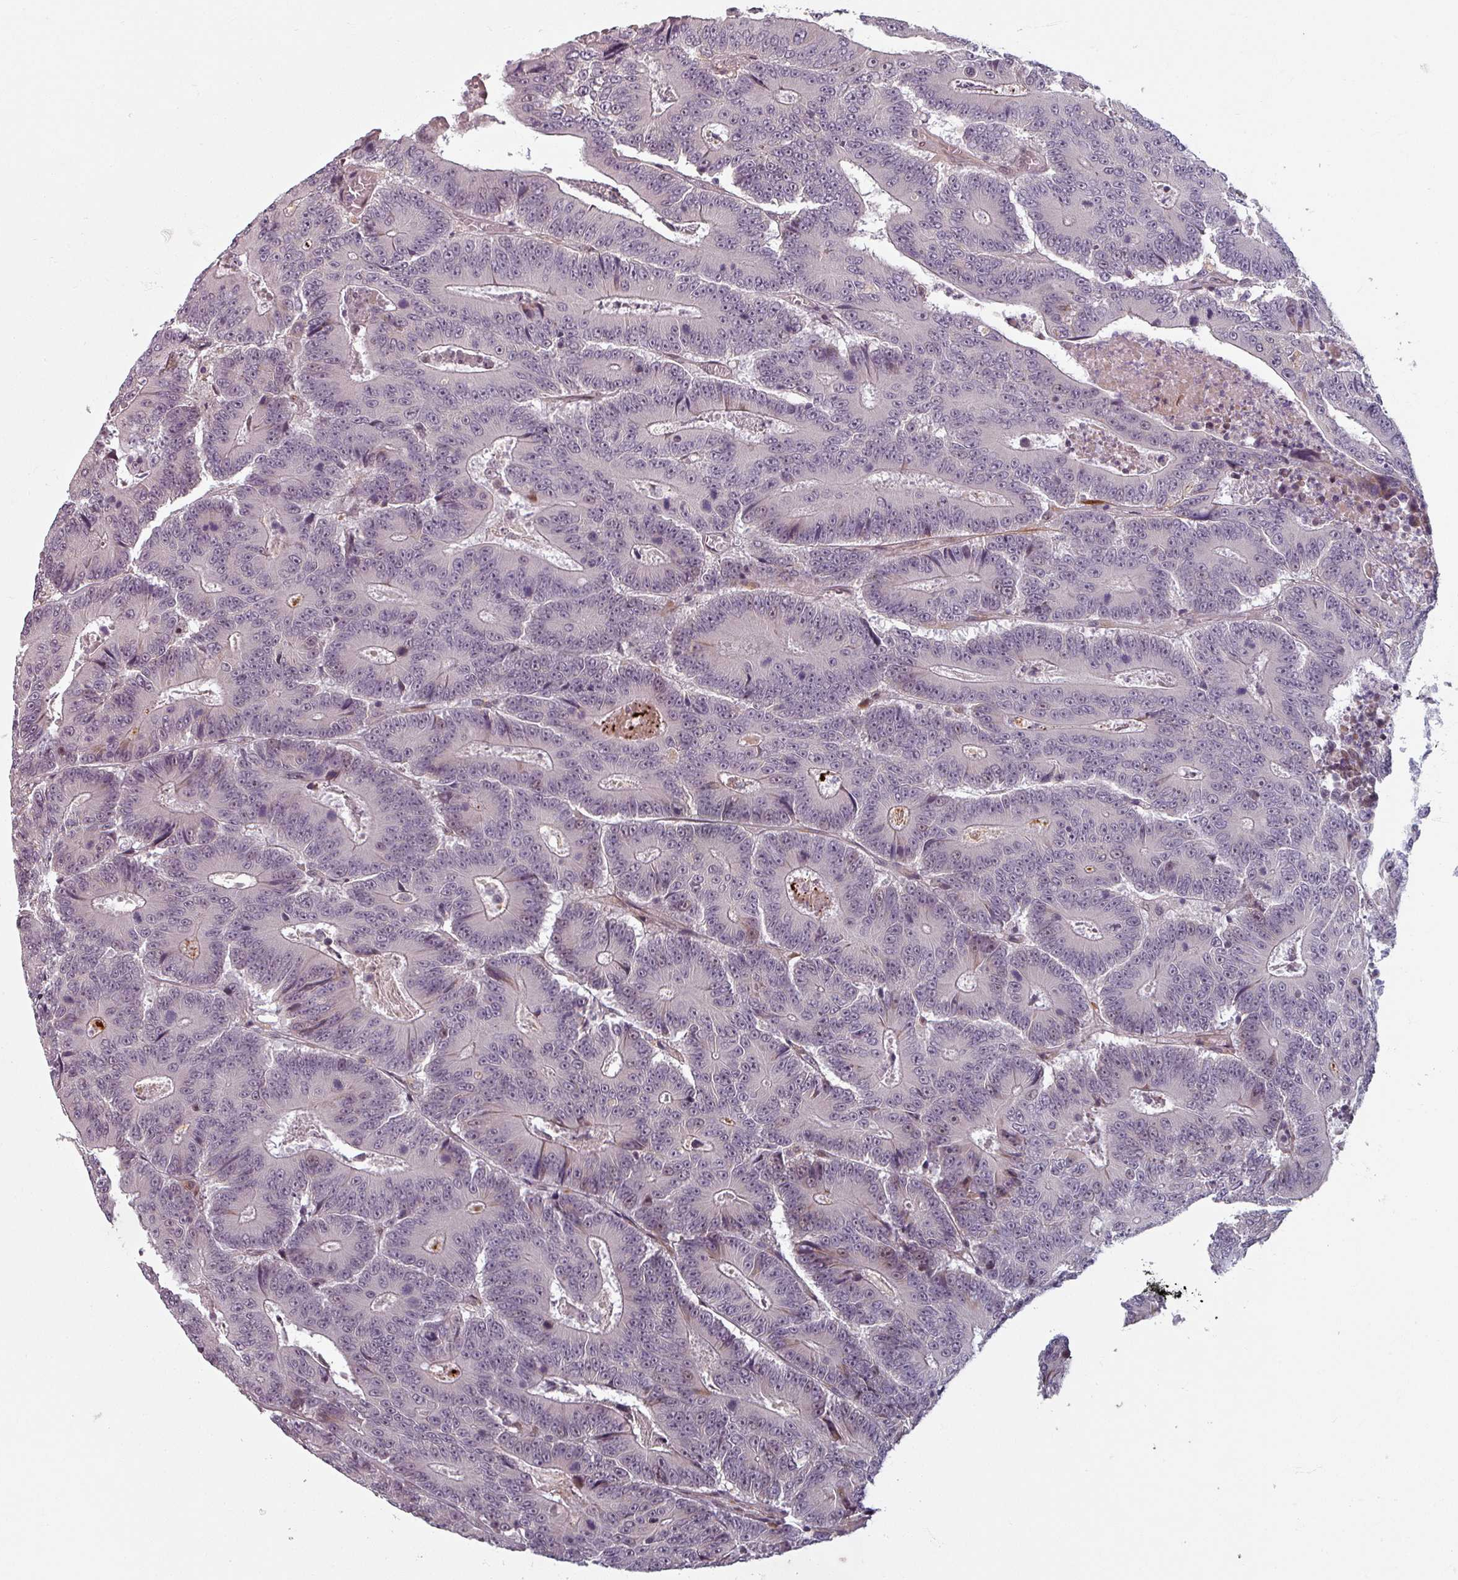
{"staining": {"intensity": "negative", "quantity": "none", "location": "none"}, "tissue": "colorectal cancer", "cell_type": "Tumor cells", "image_type": "cancer", "snomed": [{"axis": "morphology", "description": "Adenocarcinoma, NOS"}, {"axis": "topography", "description": "Colon"}], "caption": "Tumor cells show no significant expression in adenocarcinoma (colorectal).", "gene": "CYB5RL", "patient": {"sex": "male", "age": 83}}